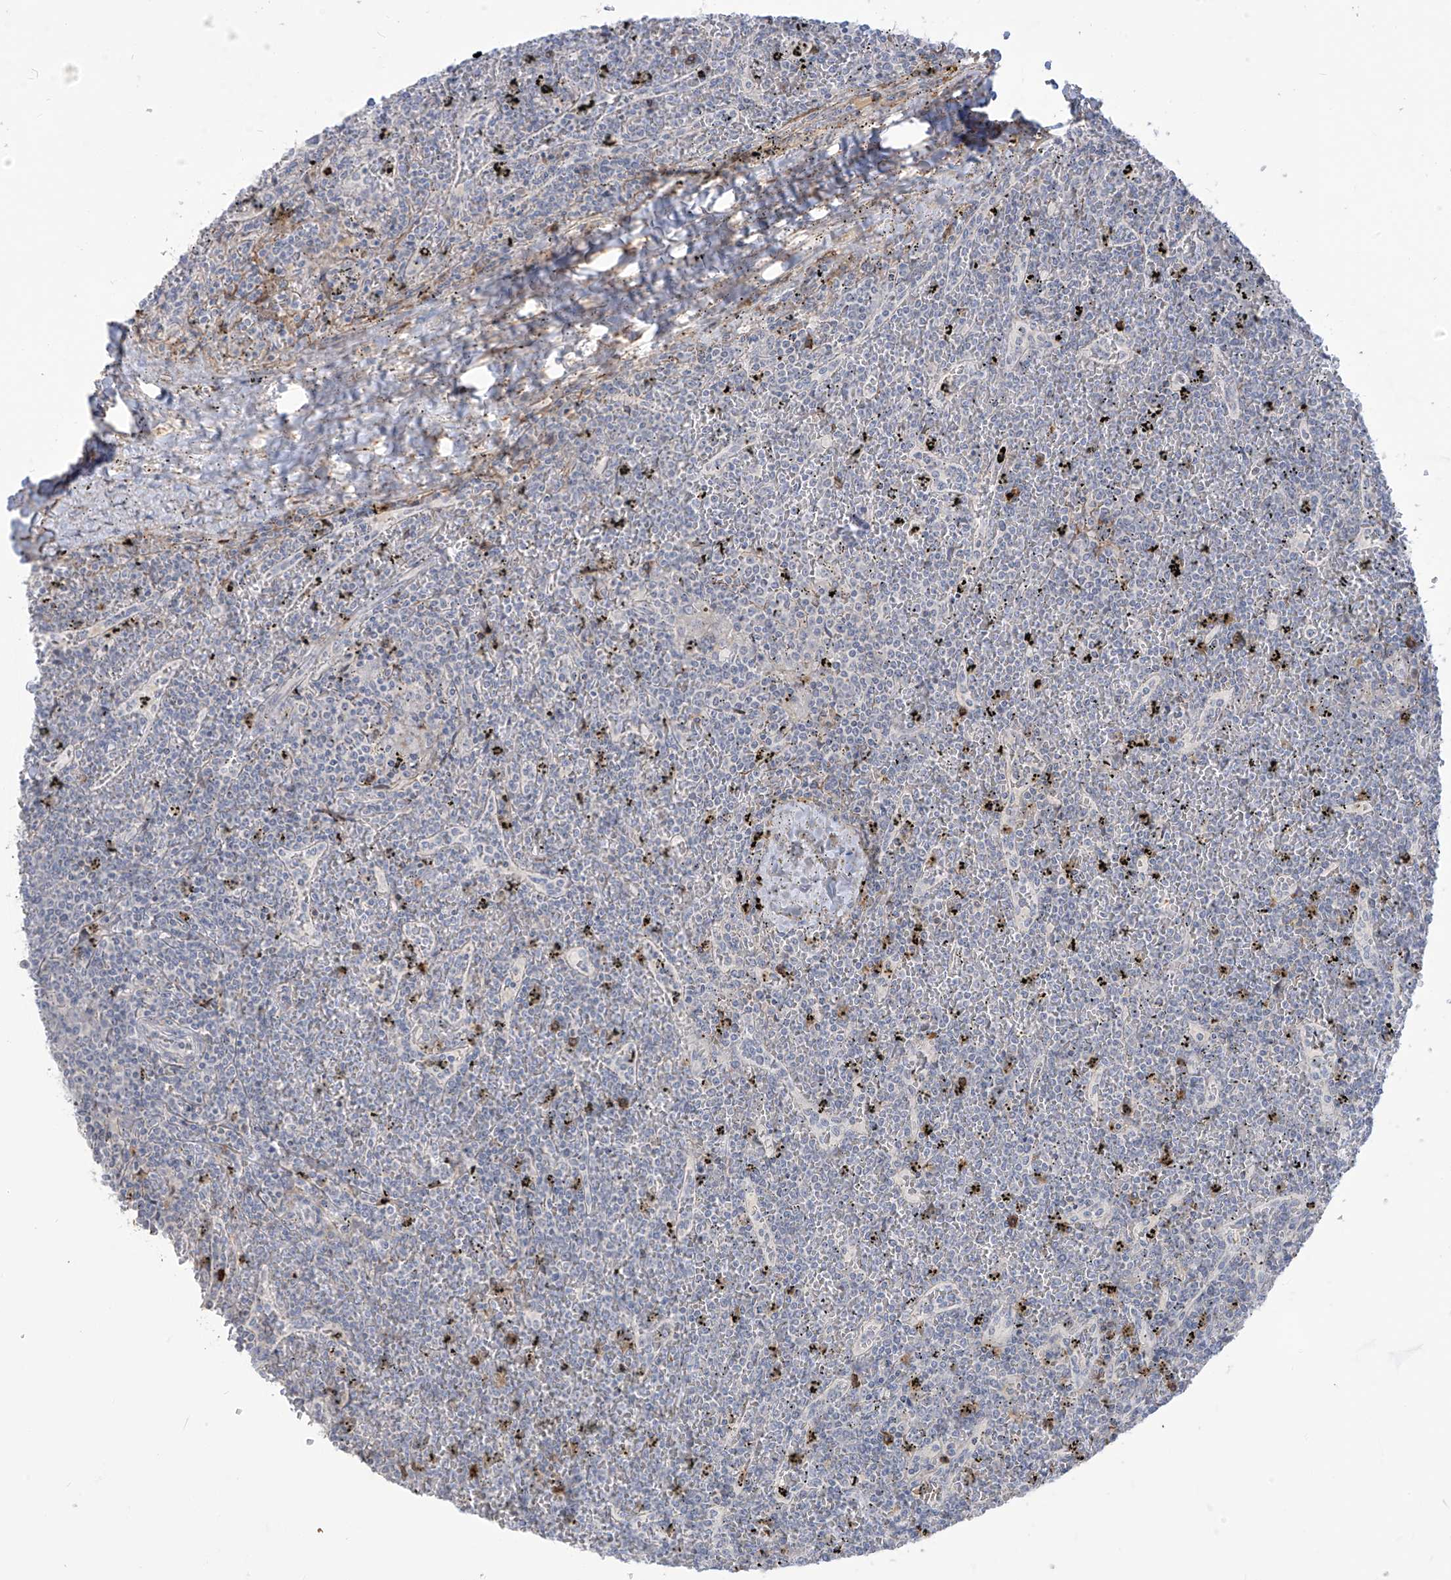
{"staining": {"intensity": "negative", "quantity": "none", "location": "none"}, "tissue": "lymphoma", "cell_type": "Tumor cells", "image_type": "cancer", "snomed": [{"axis": "morphology", "description": "Malignant lymphoma, non-Hodgkin's type, Low grade"}, {"axis": "topography", "description": "Spleen"}], "caption": "IHC micrograph of neoplastic tissue: malignant lymphoma, non-Hodgkin's type (low-grade) stained with DAB demonstrates no significant protein positivity in tumor cells. Nuclei are stained in blue.", "gene": "NOTO", "patient": {"sex": "female", "age": 19}}